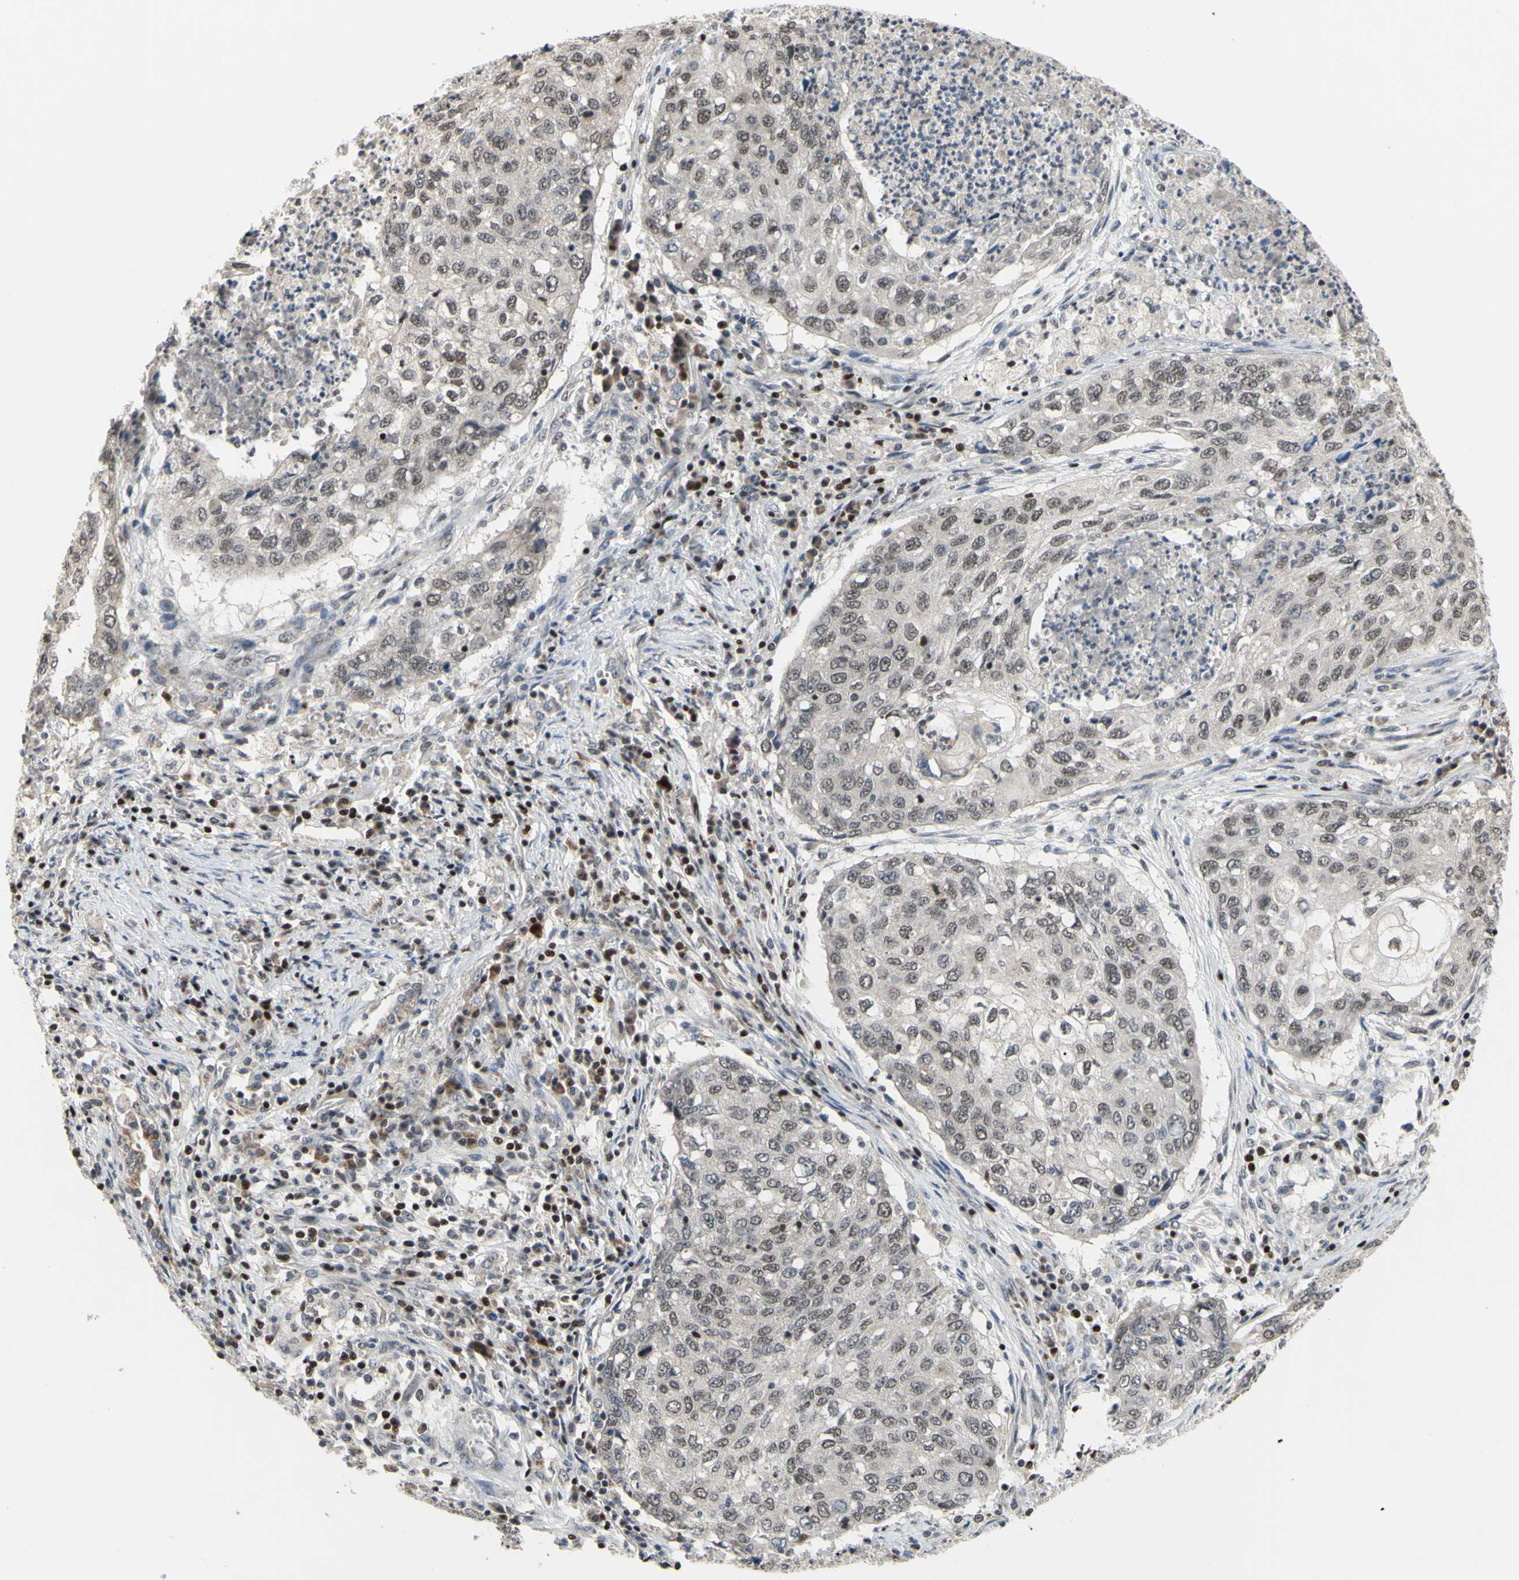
{"staining": {"intensity": "negative", "quantity": "none", "location": "none"}, "tissue": "lung cancer", "cell_type": "Tumor cells", "image_type": "cancer", "snomed": [{"axis": "morphology", "description": "Squamous cell carcinoma, NOS"}, {"axis": "topography", "description": "Lung"}], "caption": "IHC of human squamous cell carcinoma (lung) exhibits no expression in tumor cells.", "gene": "SP4", "patient": {"sex": "female", "age": 63}}